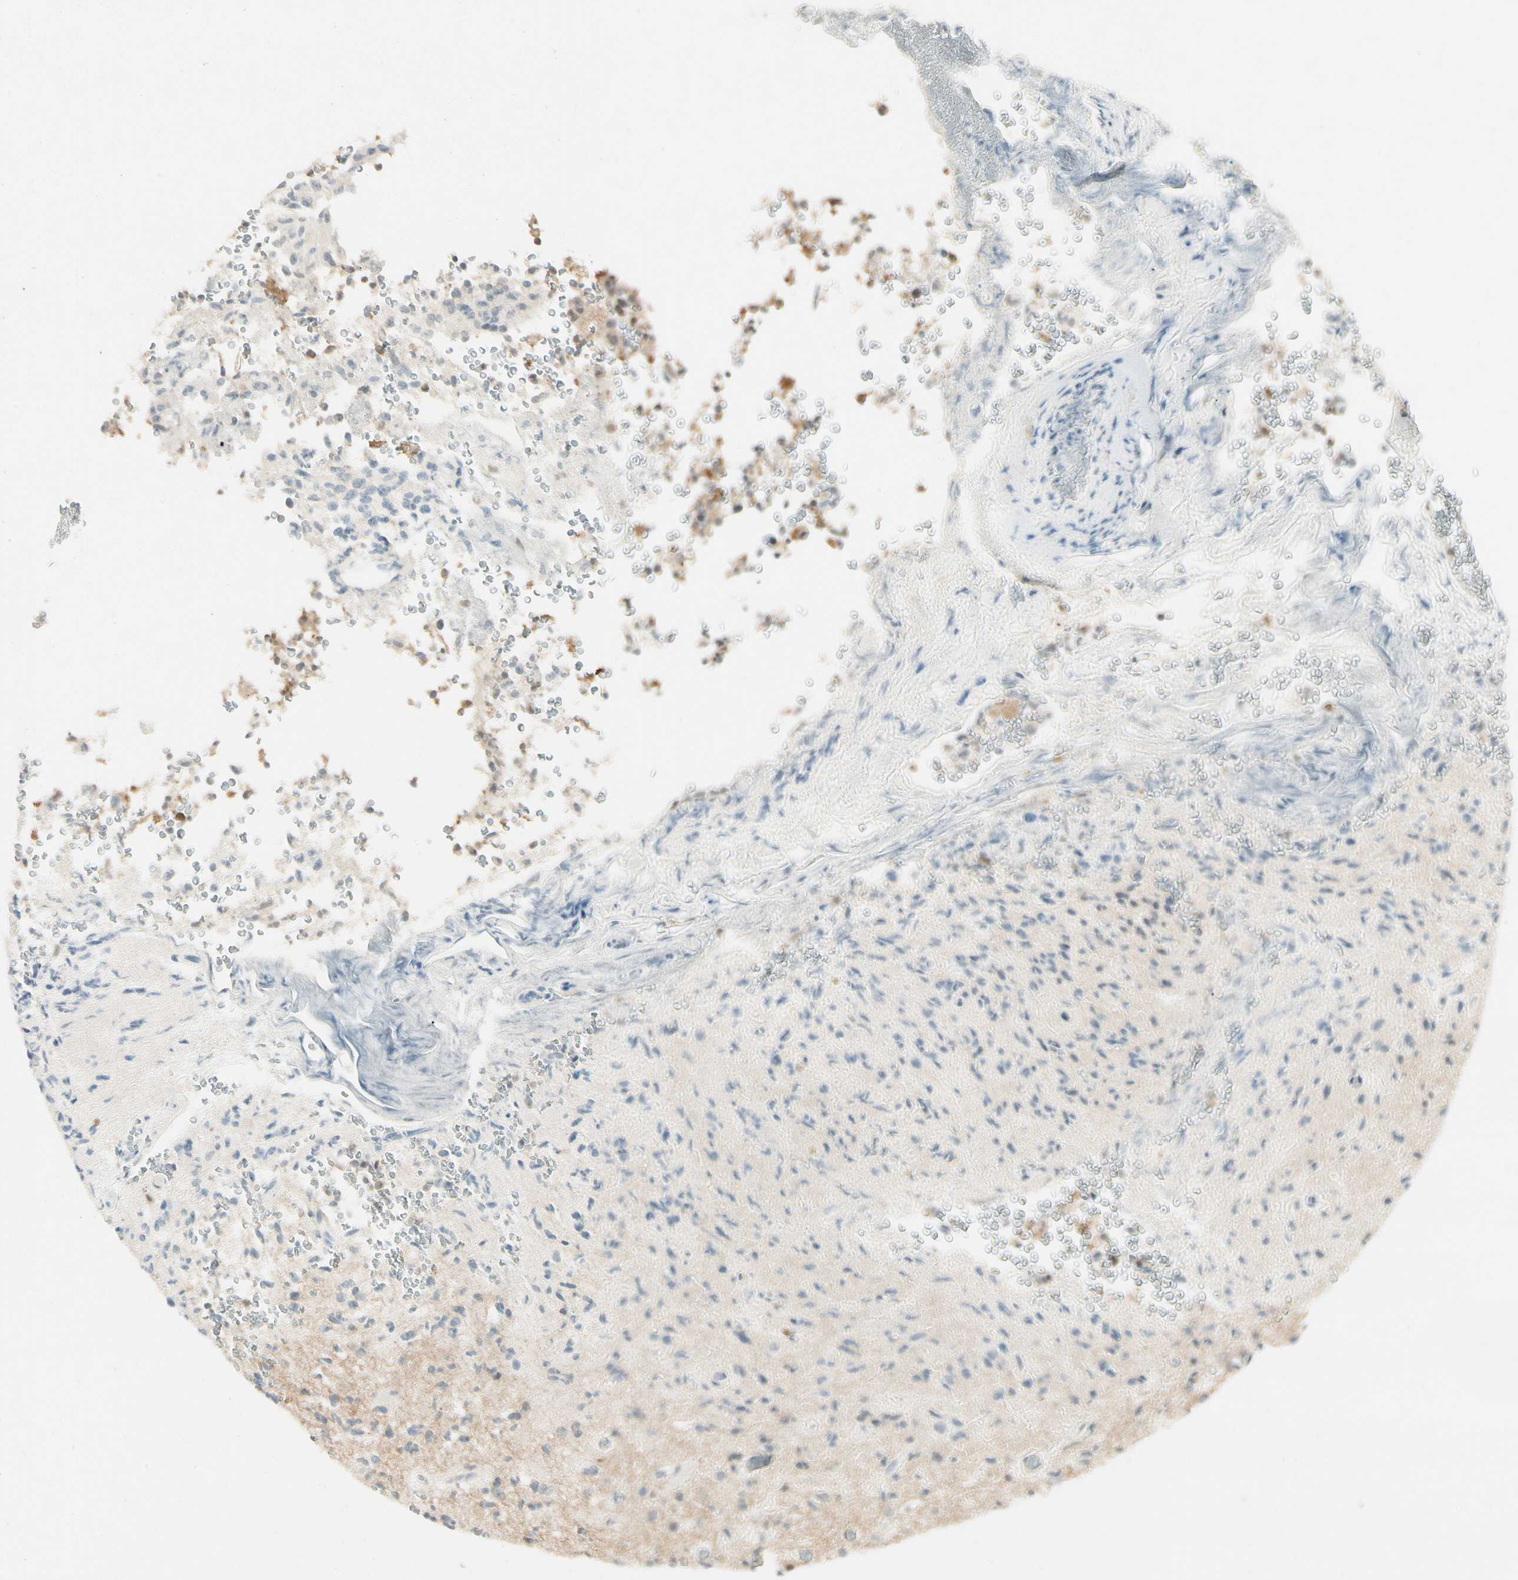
{"staining": {"intensity": "moderate", "quantity": "<25%", "location": "nuclear"}, "tissue": "glioma", "cell_type": "Tumor cells", "image_type": "cancer", "snomed": [{"axis": "morphology", "description": "Glioma, malignant, High grade"}, {"axis": "topography", "description": "pancreas cauda"}], "caption": "Immunohistochemical staining of high-grade glioma (malignant) reveals low levels of moderate nuclear protein staining in approximately <25% of tumor cells. Immunohistochemistry (ihc) stains the protein in brown and the nuclei are stained blue.", "gene": "FNDC3B", "patient": {"sex": "male", "age": 60}}